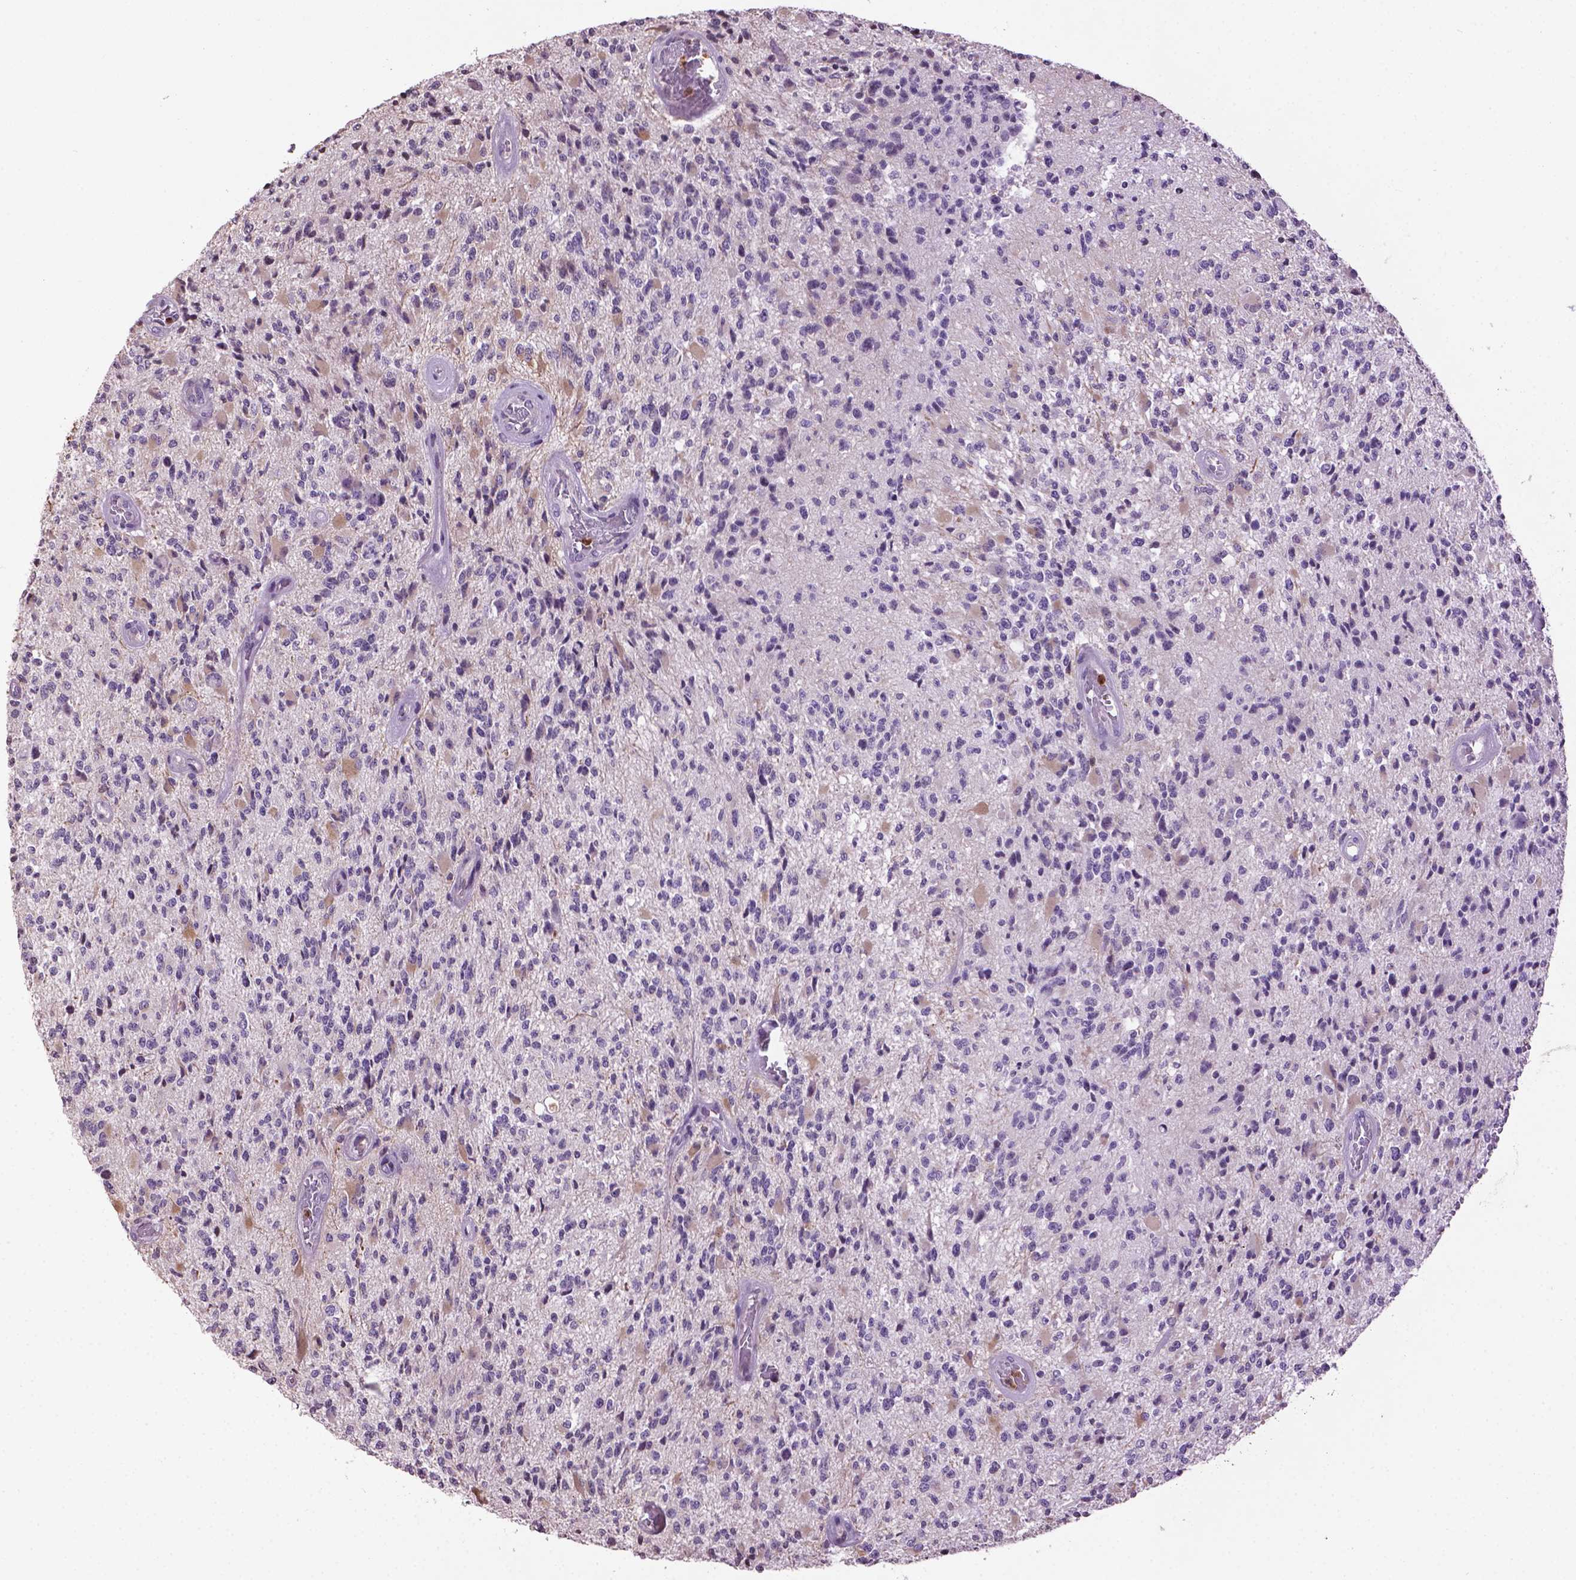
{"staining": {"intensity": "negative", "quantity": "none", "location": "none"}, "tissue": "glioma", "cell_type": "Tumor cells", "image_type": "cancer", "snomed": [{"axis": "morphology", "description": "Glioma, malignant, High grade"}, {"axis": "topography", "description": "Brain"}], "caption": "Human glioma stained for a protein using immunohistochemistry (IHC) displays no expression in tumor cells.", "gene": "NTNG2", "patient": {"sex": "female", "age": 63}}